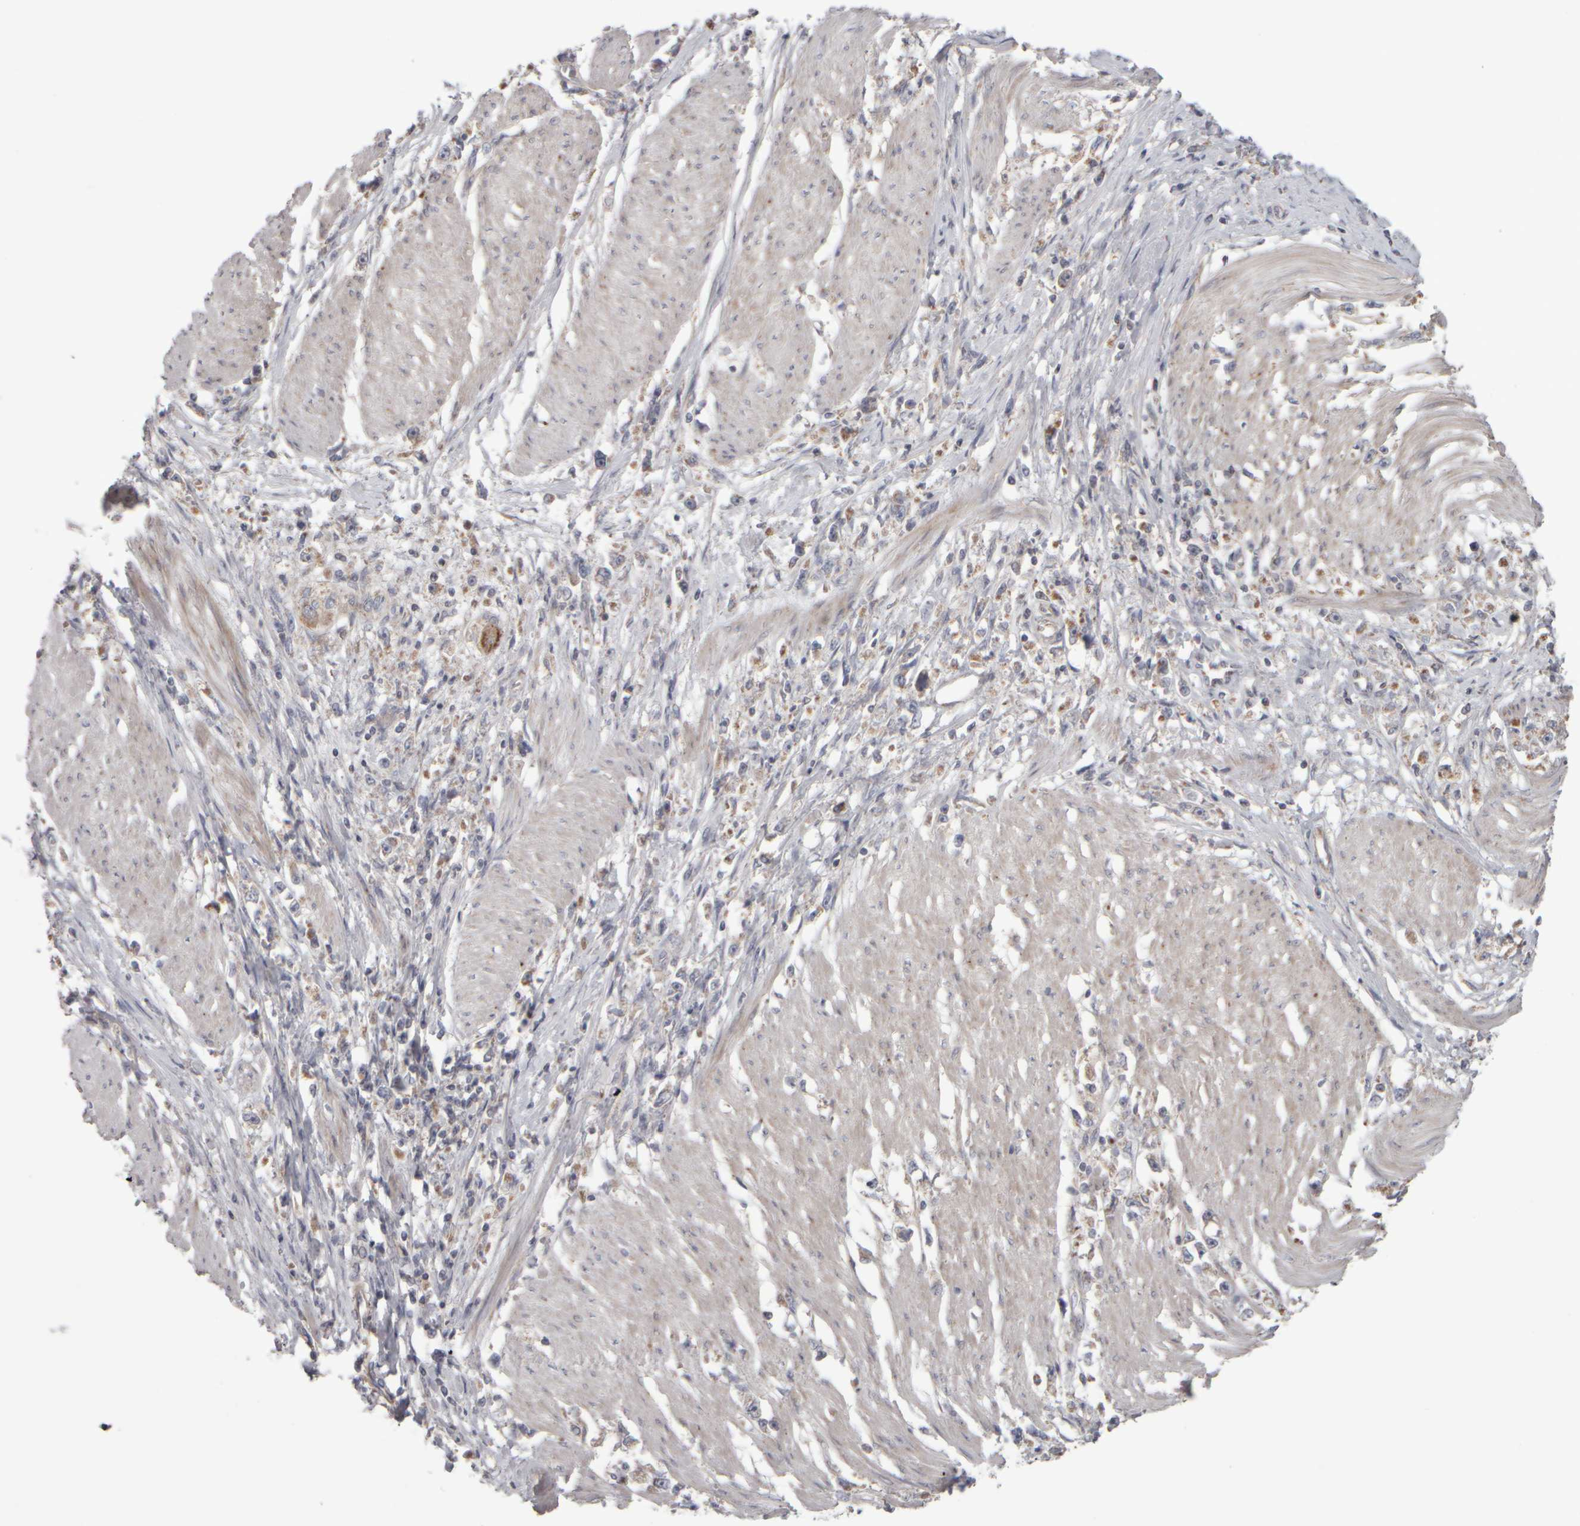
{"staining": {"intensity": "weak", "quantity": "<25%", "location": "cytoplasmic/membranous"}, "tissue": "stomach cancer", "cell_type": "Tumor cells", "image_type": "cancer", "snomed": [{"axis": "morphology", "description": "Adenocarcinoma, NOS"}, {"axis": "topography", "description": "Stomach"}], "caption": "An immunohistochemistry micrograph of adenocarcinoma (stomach) is shown. There is no staining in tumor cells of adenocarcinoma (stomach).", "gene": "SCO1", "patient": {"sex": "female", "age": 59}}